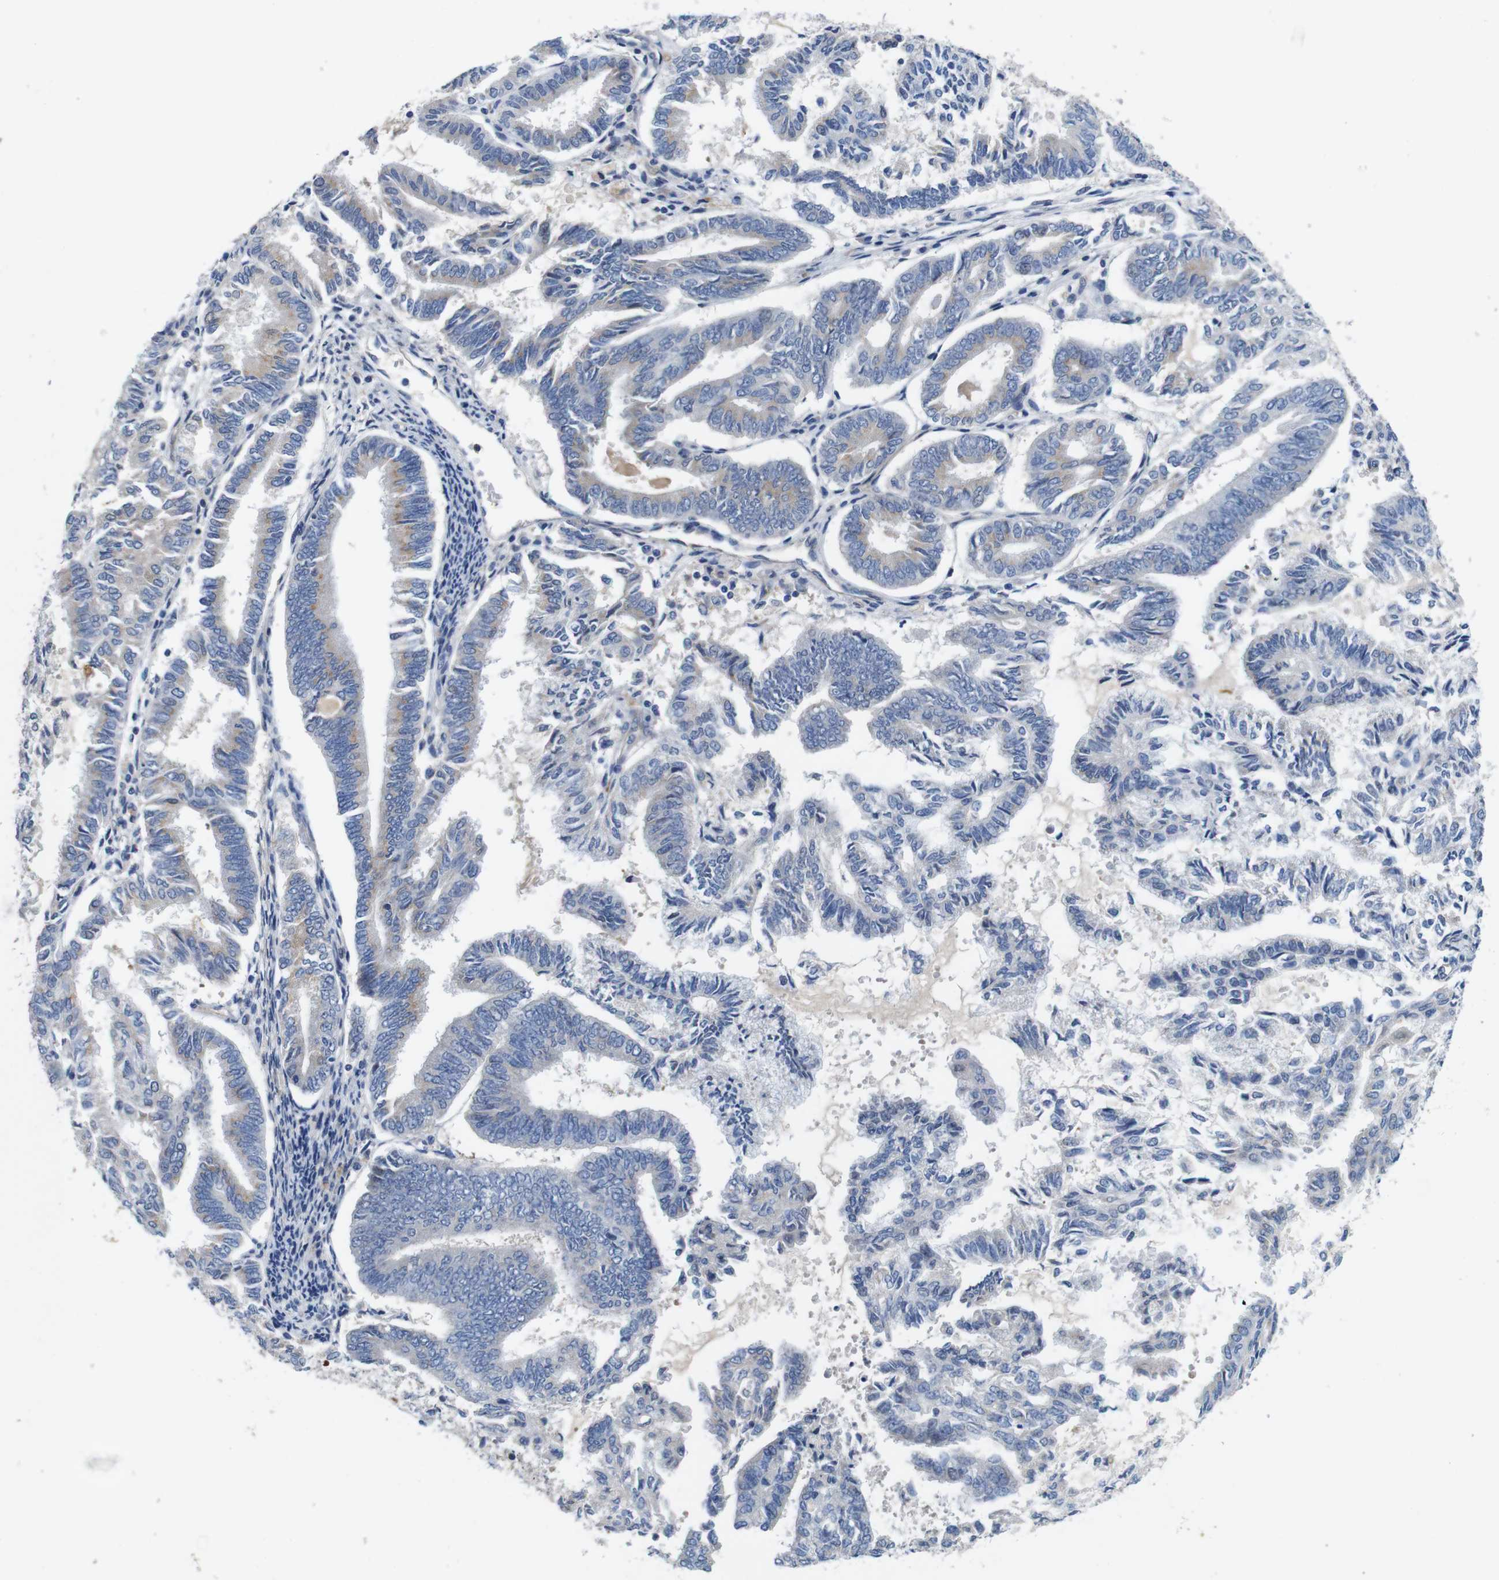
{"staining": {"intensity": "weak", "quantity": "<25%", "location": "cytoplasmic/membranous"}, "tissue": "endometrial cancer", "cell_type": "Tumor cells", "image_type": "cancer", "snomed": [{"axis": "morphology", "description": "Adenocarcinoma, NOS"}, {"axis": "topography", "description": "Endometrium"}], "caption": "The immunohistochemistry (IHC) micrograph has no significant expression in tumor cells of endometrial cancer tissue.", "gene": "C1RL", "patient": {"sex": "female", "age": 86}}